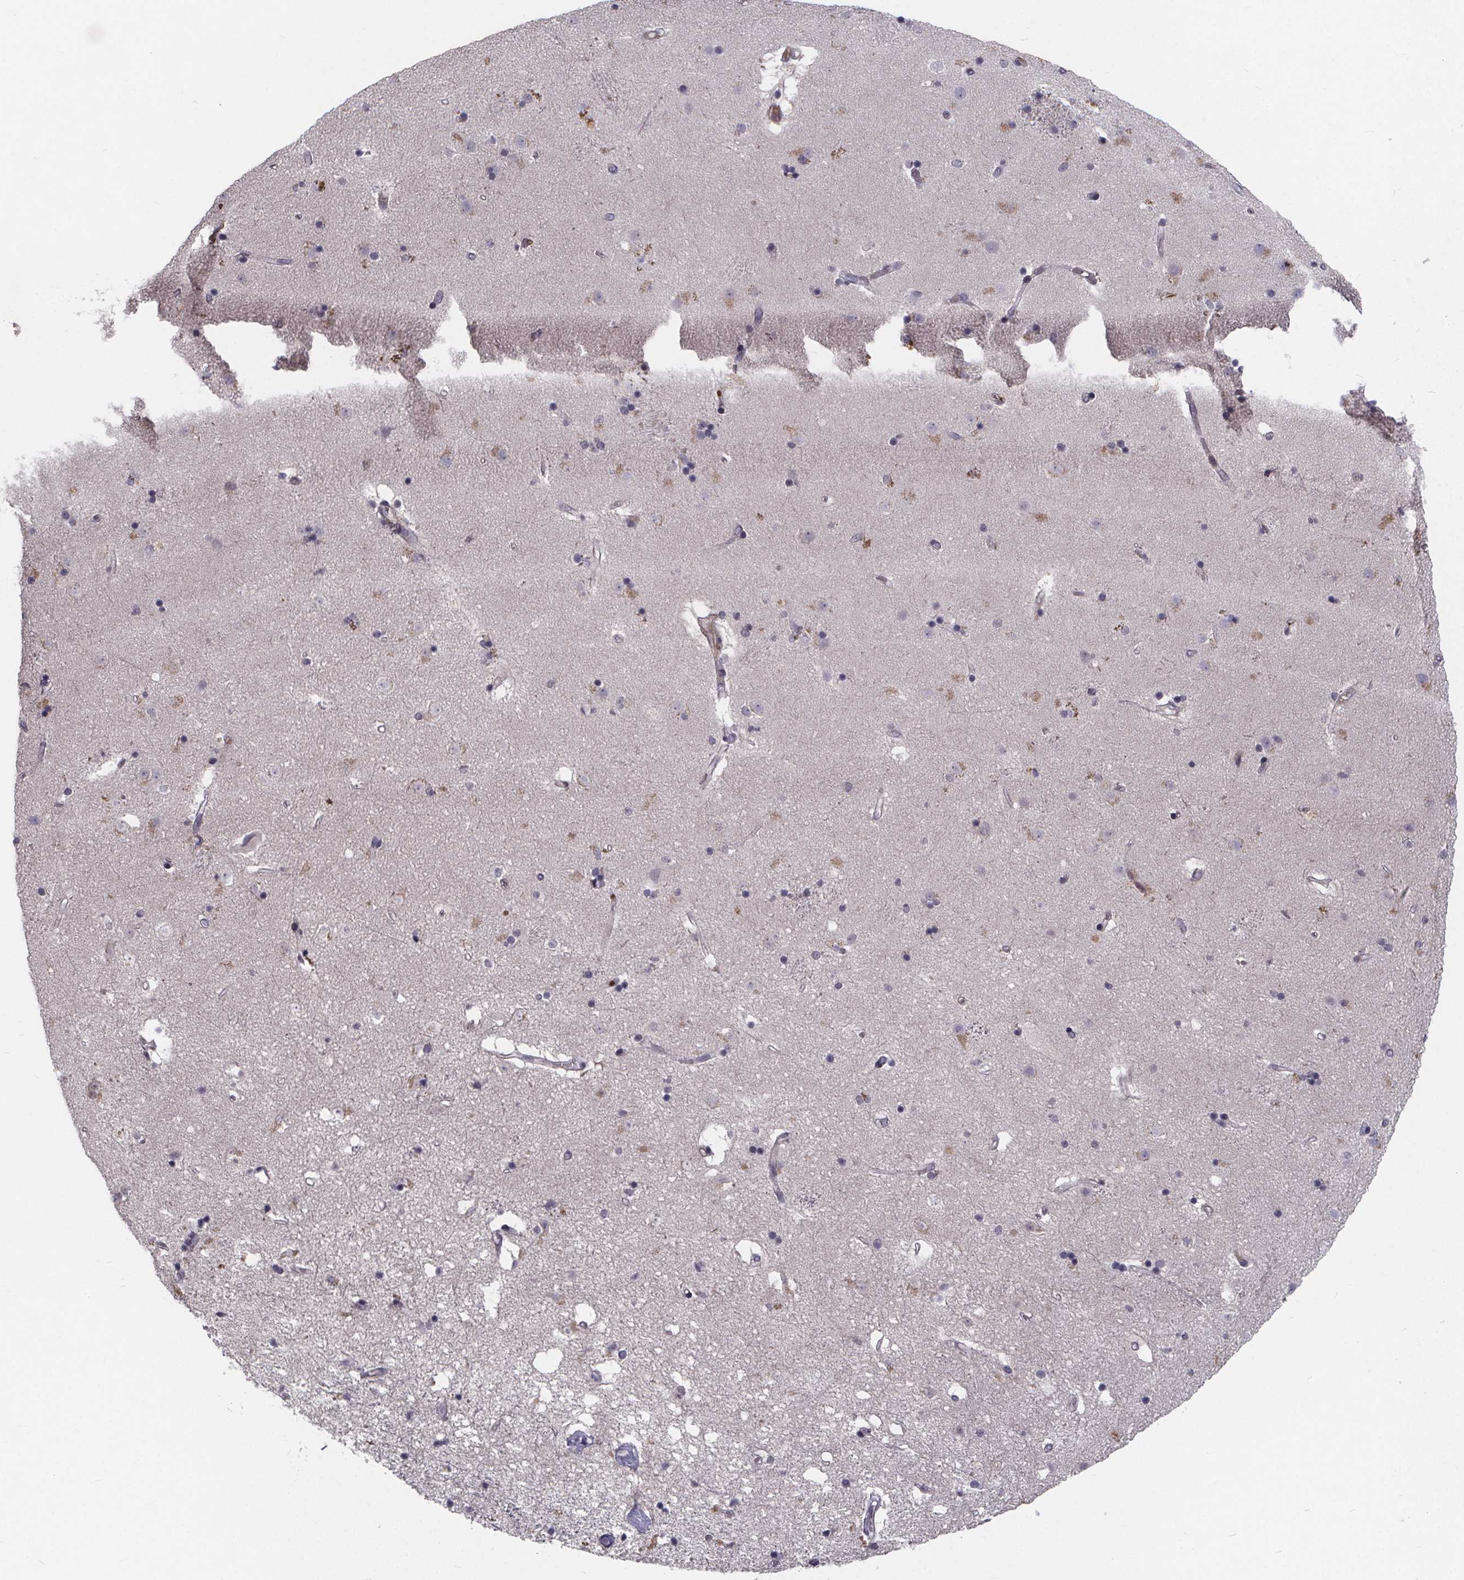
{"staining": {"intensity": "negative", "quantity": "none", "location": "none"}, "tissue": "caudate", "cell_type": "Glial cells", "image_type": "normal", "snomed": [{"axis": "morphology", "description": "Normal tissue, NOS"}, {"axis": "topography", "description": "Lateral ventricle wall"}], "caption": "The micrograph displays no staining of glial cells in normal caudate.", "gene": "FBXW2", "patient": {"sex": "female", "age": 71}}